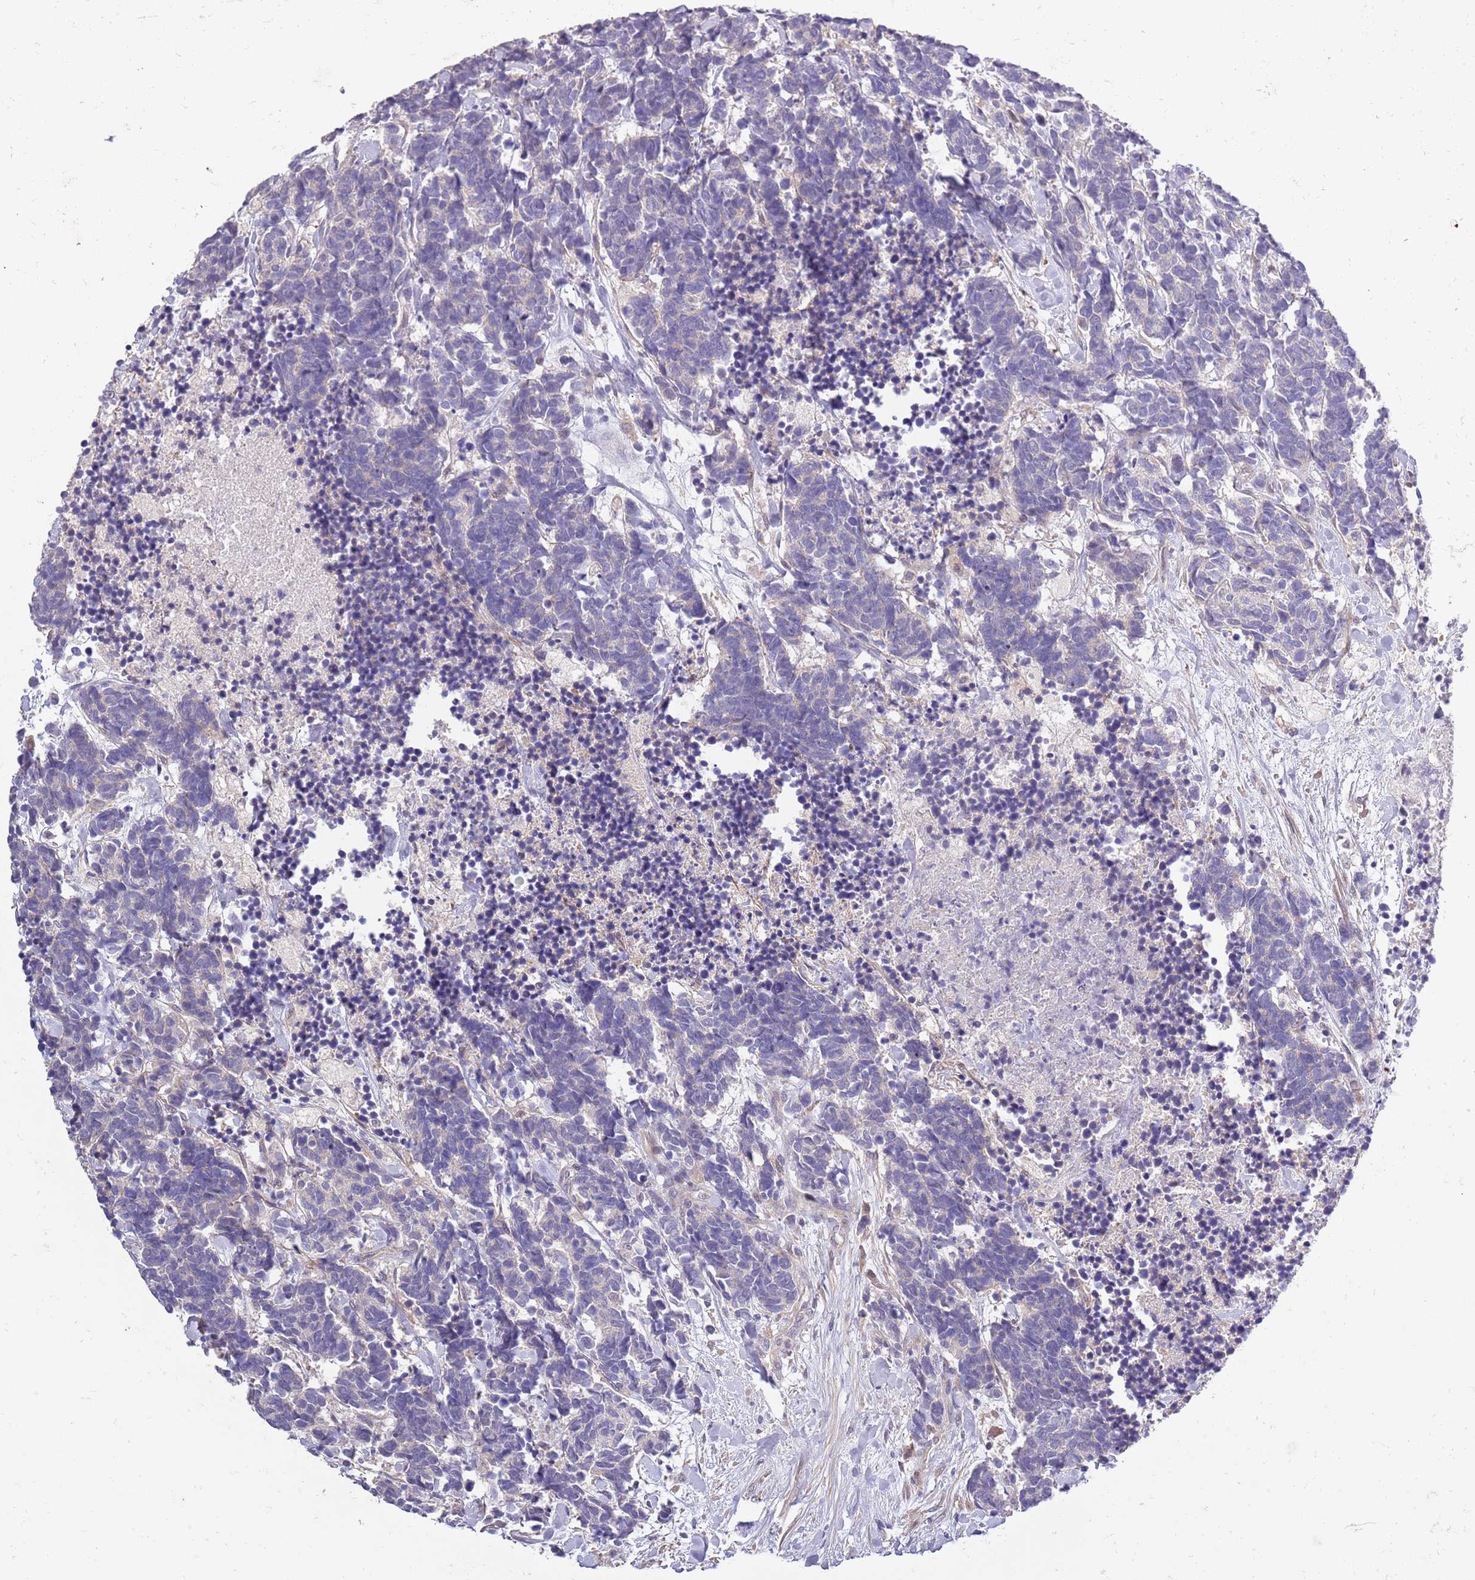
{"staining": {"intensity": "negative", "quantity": "none", "location": "none"}, "tissue": "carcinoid", "cell_type": "Tumor cells", "image_type": "cancer", "snomed": [{"axis": "morphology", "description": "Carcinoma, NOS"}, {"axis": "morphology", "description": "Carcinoid, malignant, NOS"}, {"axis": "topography", "description": "Prostate"}], "caption": "Immunohistochemistry (IHC) photomicrograph of neoplastic tissue: human carcinoid stained with DAB reveals no significant protein expression in tumor cells.", "gene": "LIPJ", "patient": {"sex": "male", "age": 57}}